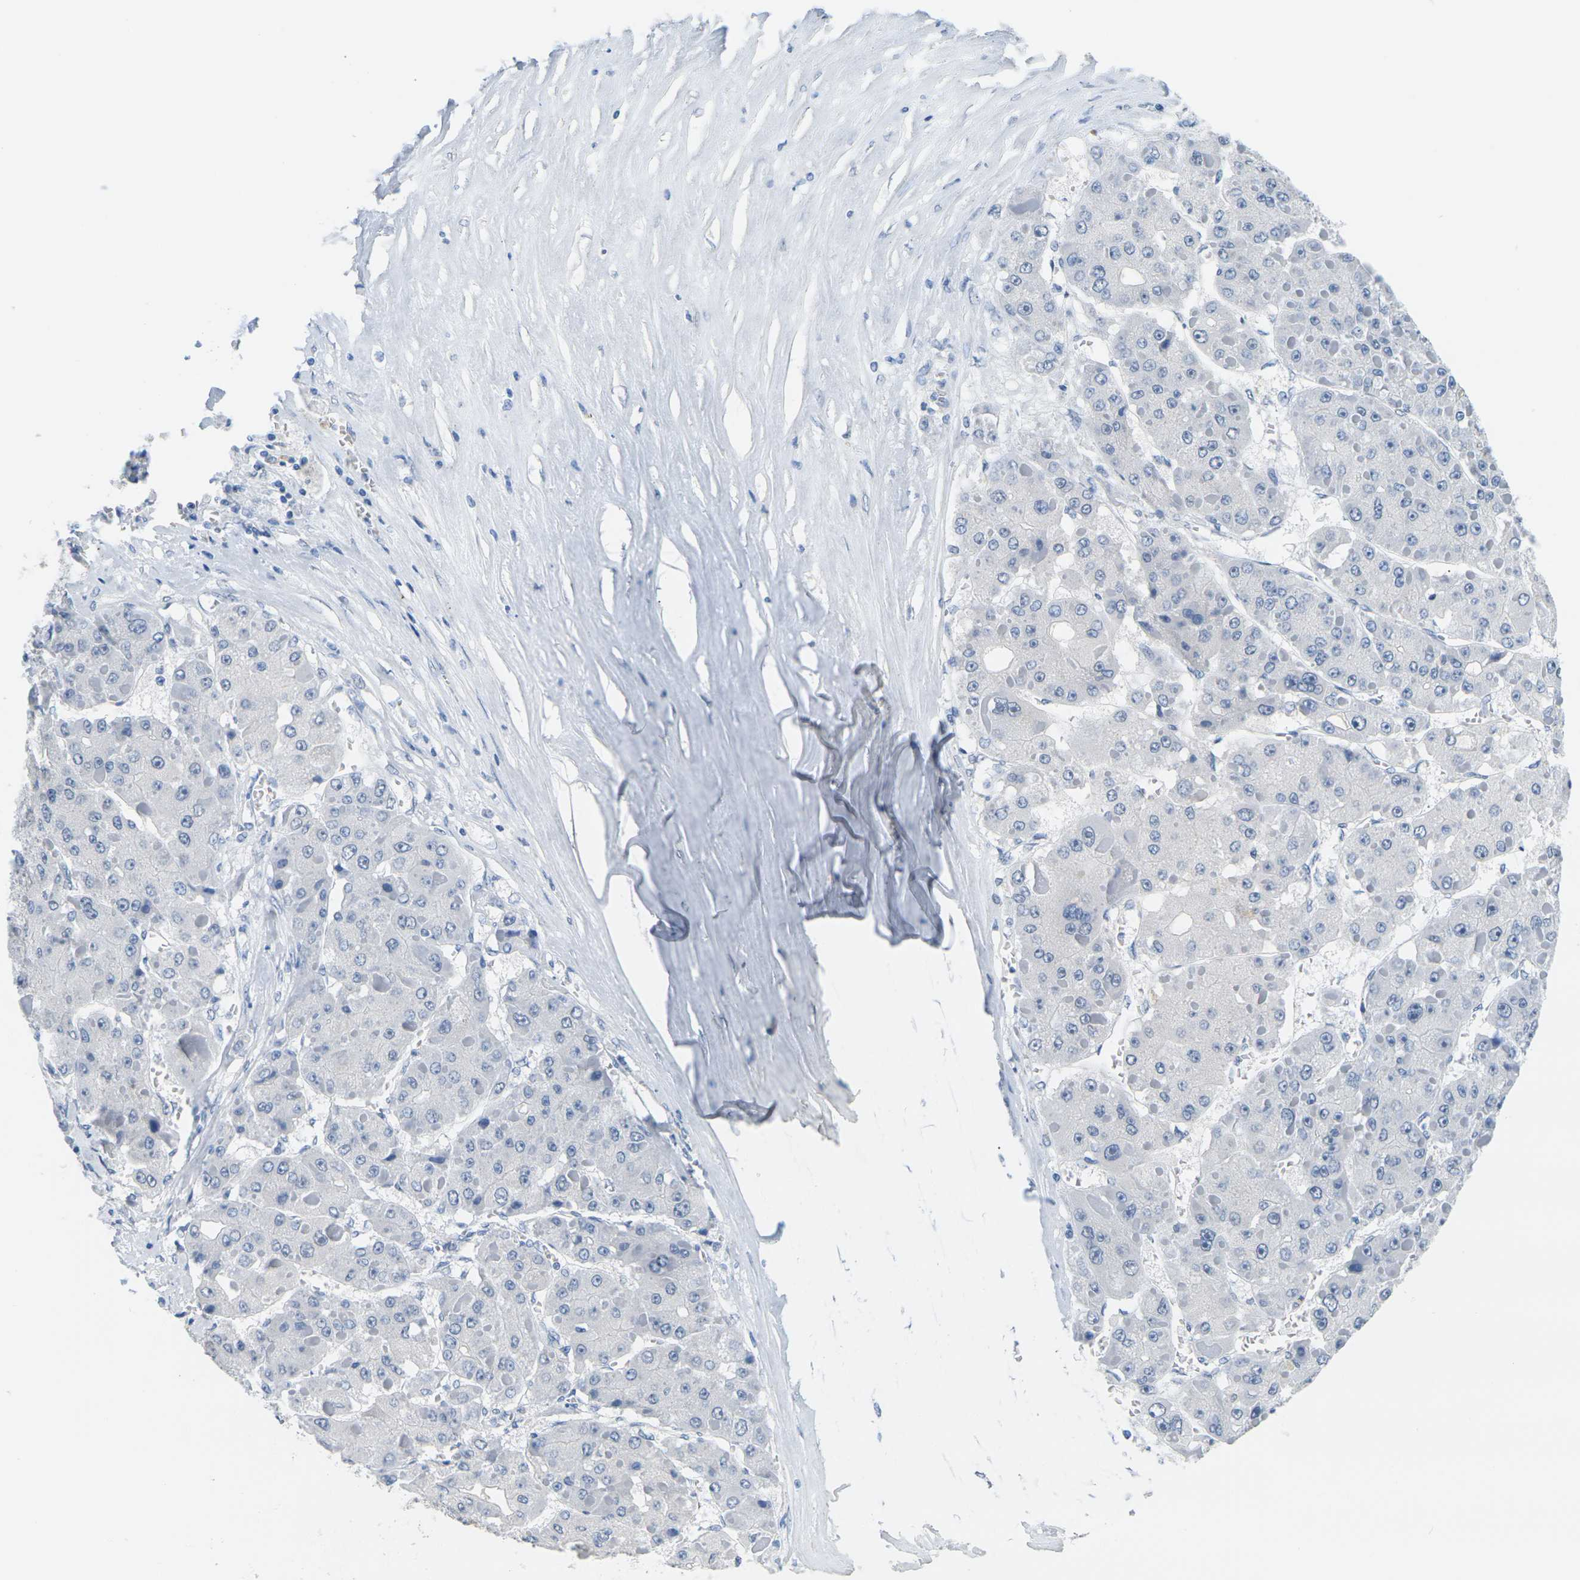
{"staining": {"intensity": "negative", "quantity": "none", "location": "none"}, "tissue": "liver cancer", "cell_type": "Tumor cells", "image_type": "cancer", "snomed": [{"axis": "morphology", "description": "Carcinoma, Hepatocellular, NOS"}, {"axis": "topography", "description": "Liver"}], "caption": "This is an IHC image of hepatocellular carcinoma (liver). There is no expression in tumor cells.", "gene": "CTAG1A", "patient": {"sex": "female", "age": 73}}